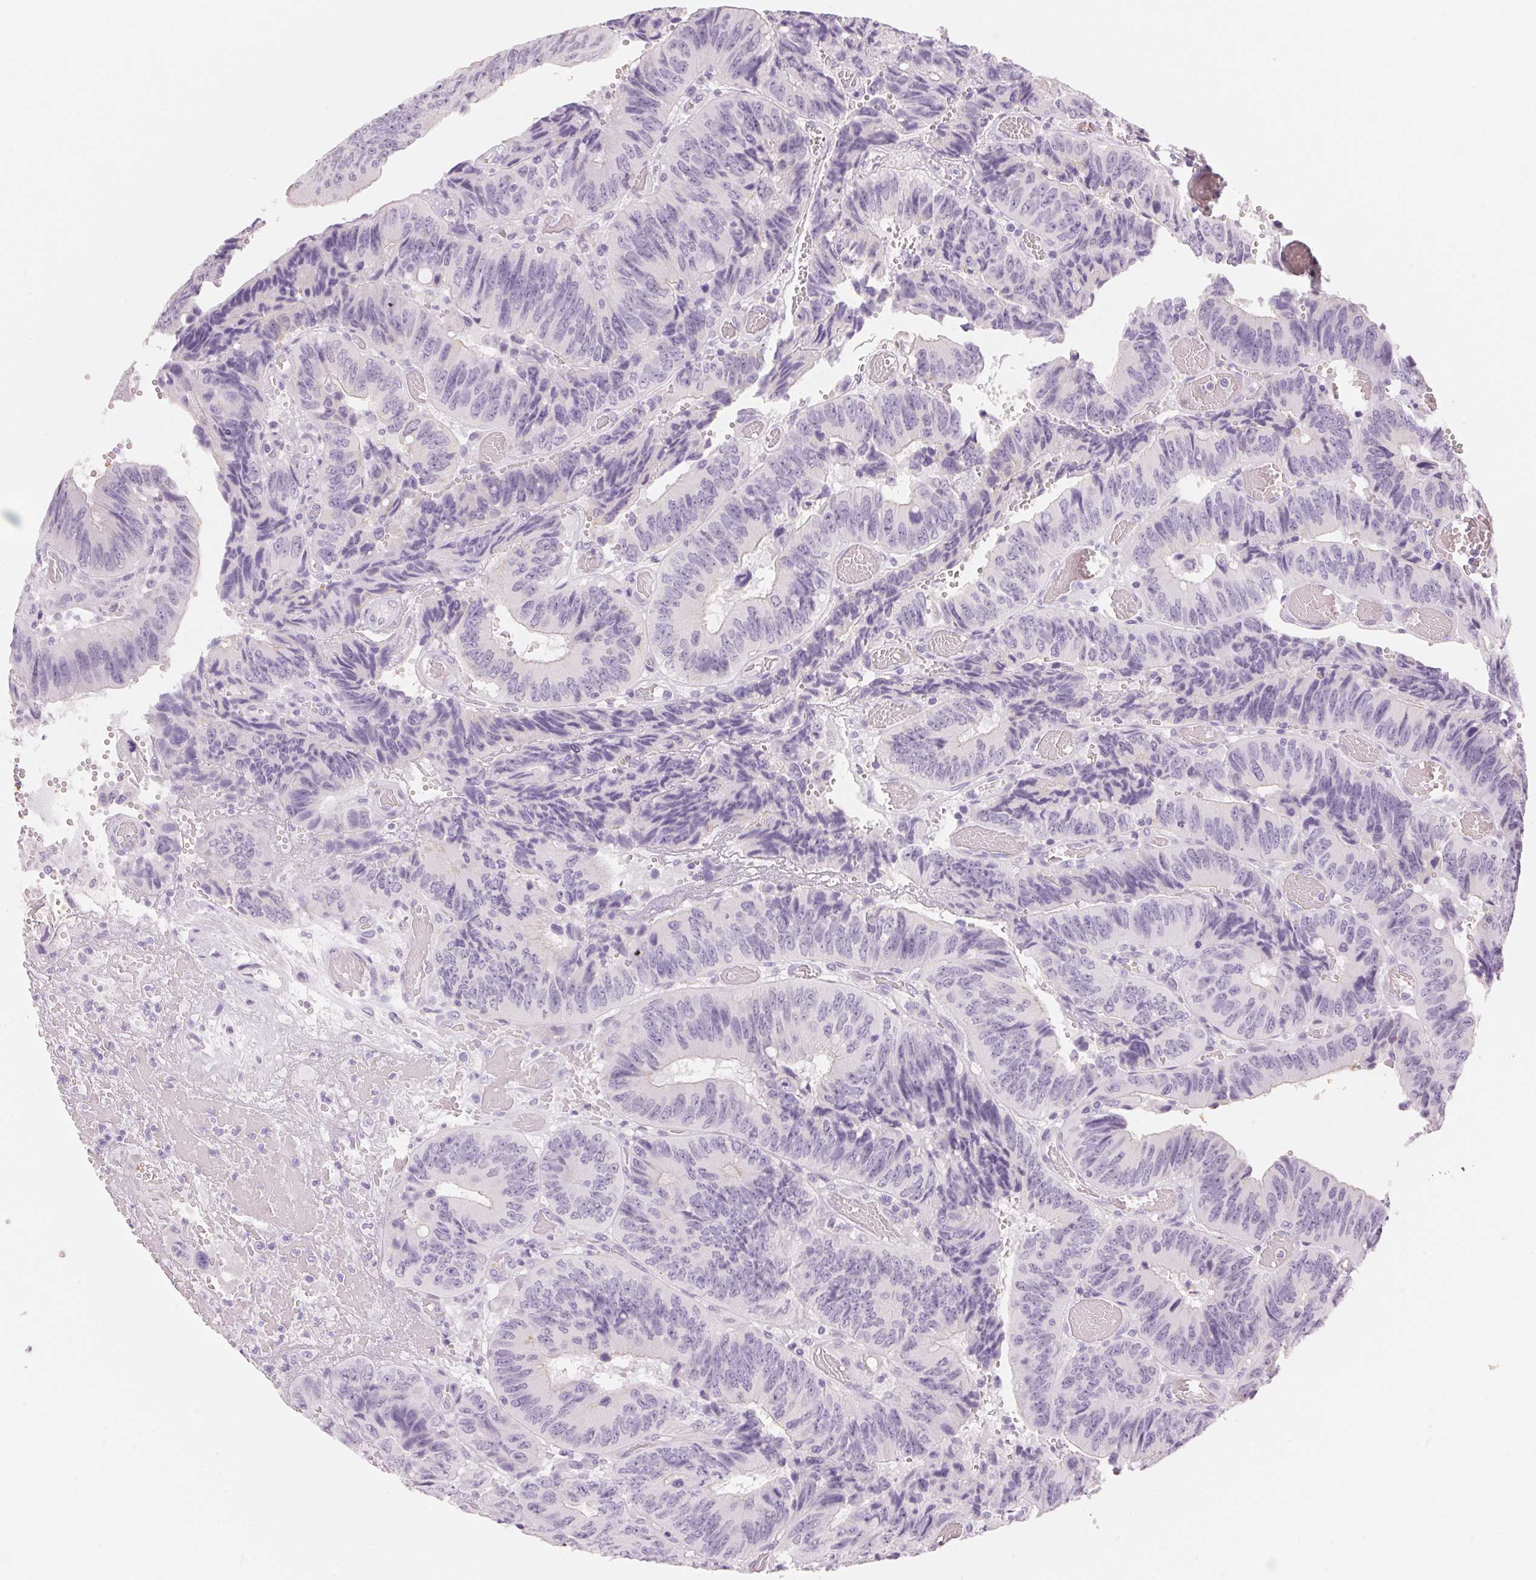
{"staining": {"intensity": "negative", "quantity": "none", "location": "none"}, "tissue": "colorectal cancer", "cell_type": "Tumor cells", "image_type": "cancer", "snomed": [{"axis": "morphology", "description": "Adenocarcinoma, NOS"}, {"axis": "topography", "description": "Colon"}], "caption": "Immunohistochemistry (IHC) of human adenocarcinoma (colorectal) displays no staining in tumor cells.", "gene": "HOXB13", "patient": {"sex": "female", "age": 84}}